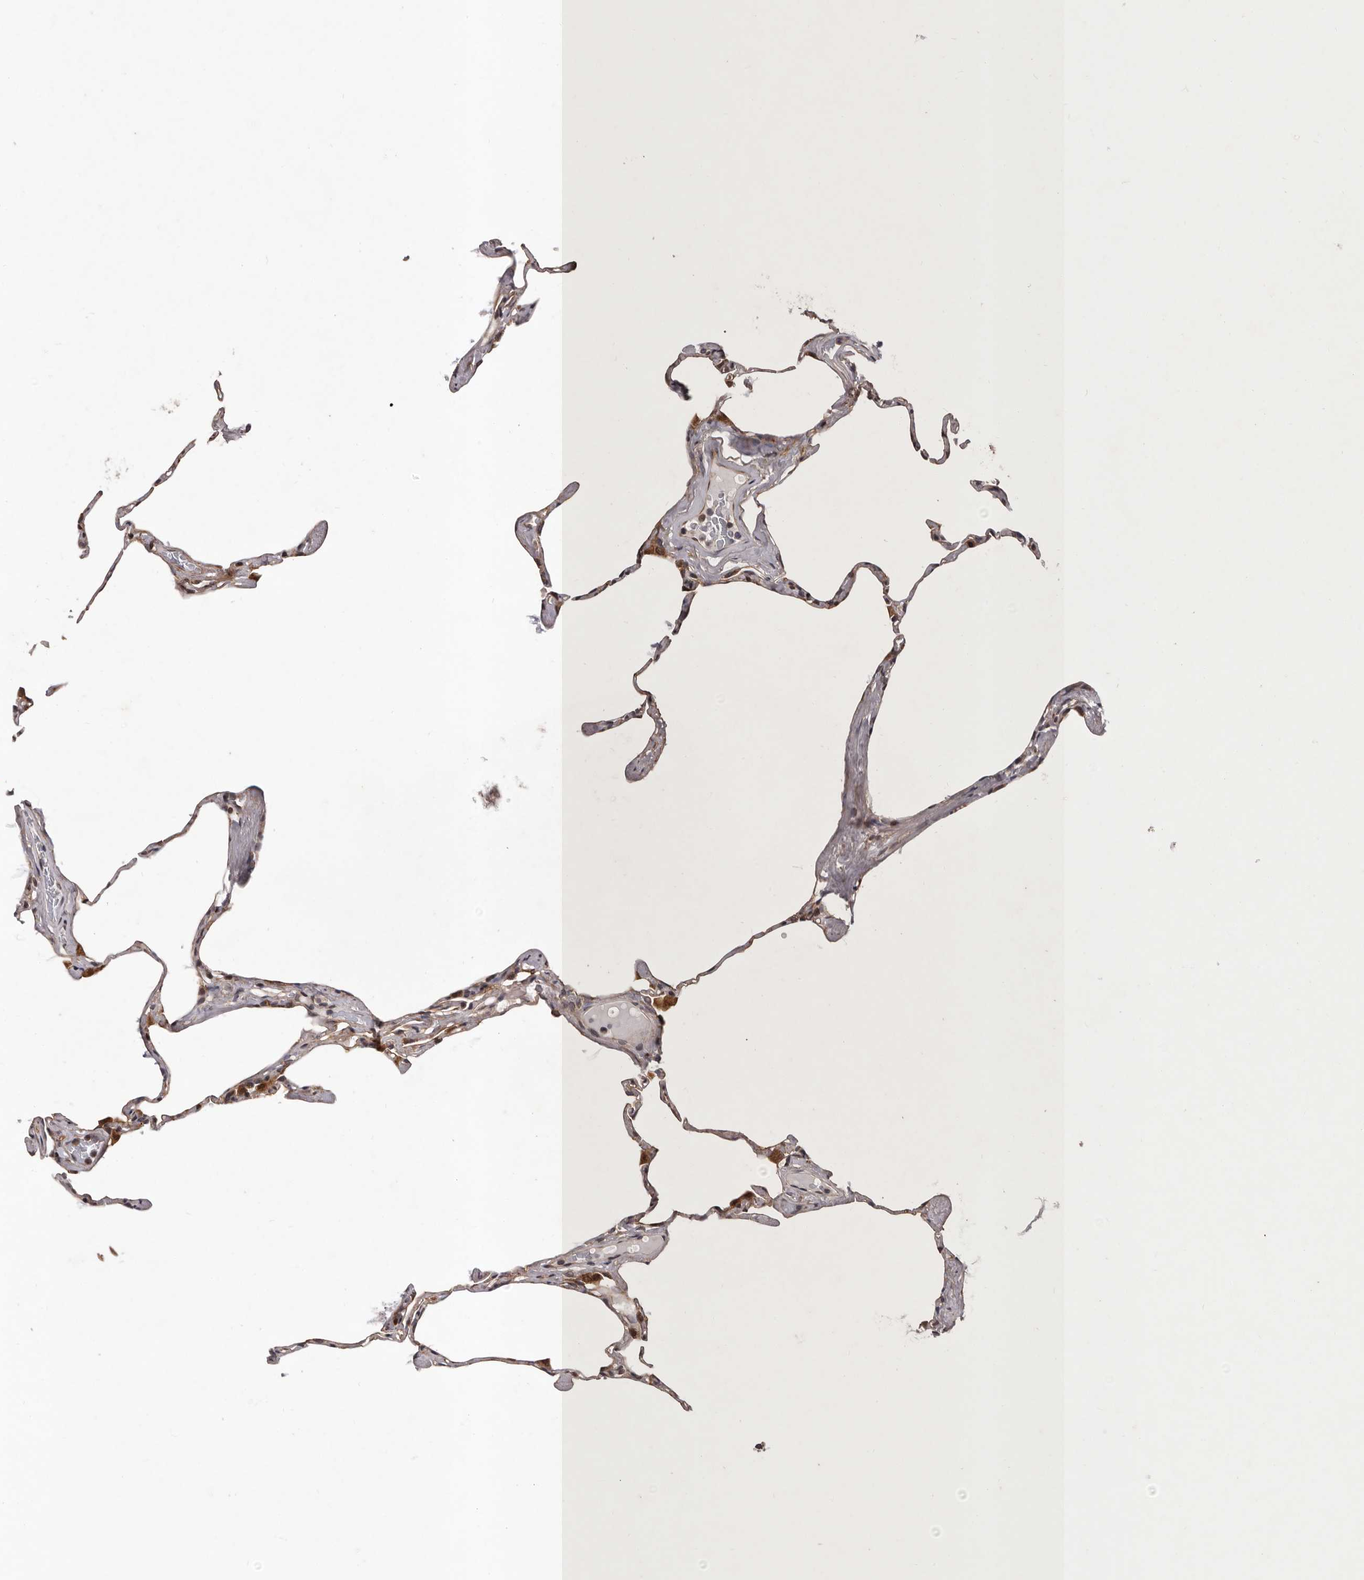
{"staining": {"intensity": "weak", "quantity": "25%-75%", "location": "cytoplasmic/membranous"}, "tissue": "lung", "cell_type": "Alveolar cells", "image_type": "normal", "snomed": [{"axis": "morphology", "description": "Normal tissue, NOS"}, {"axis": "topography", "description": "Lung"}], "caption": "High-magnification brightfield microscopy of benign lung stained with DAB (3,3'-diaminobenzidine) (brown) and counterstained with hematoxylin (blue). alveolar cells exhibit weak cytoplasmic/membranous expression is seen in about25%-75% of cells. (IHC, brightfield microscopy, high magnification).", "gene": "GADD45B", "patient": {"sex": "male", "age": 65}}